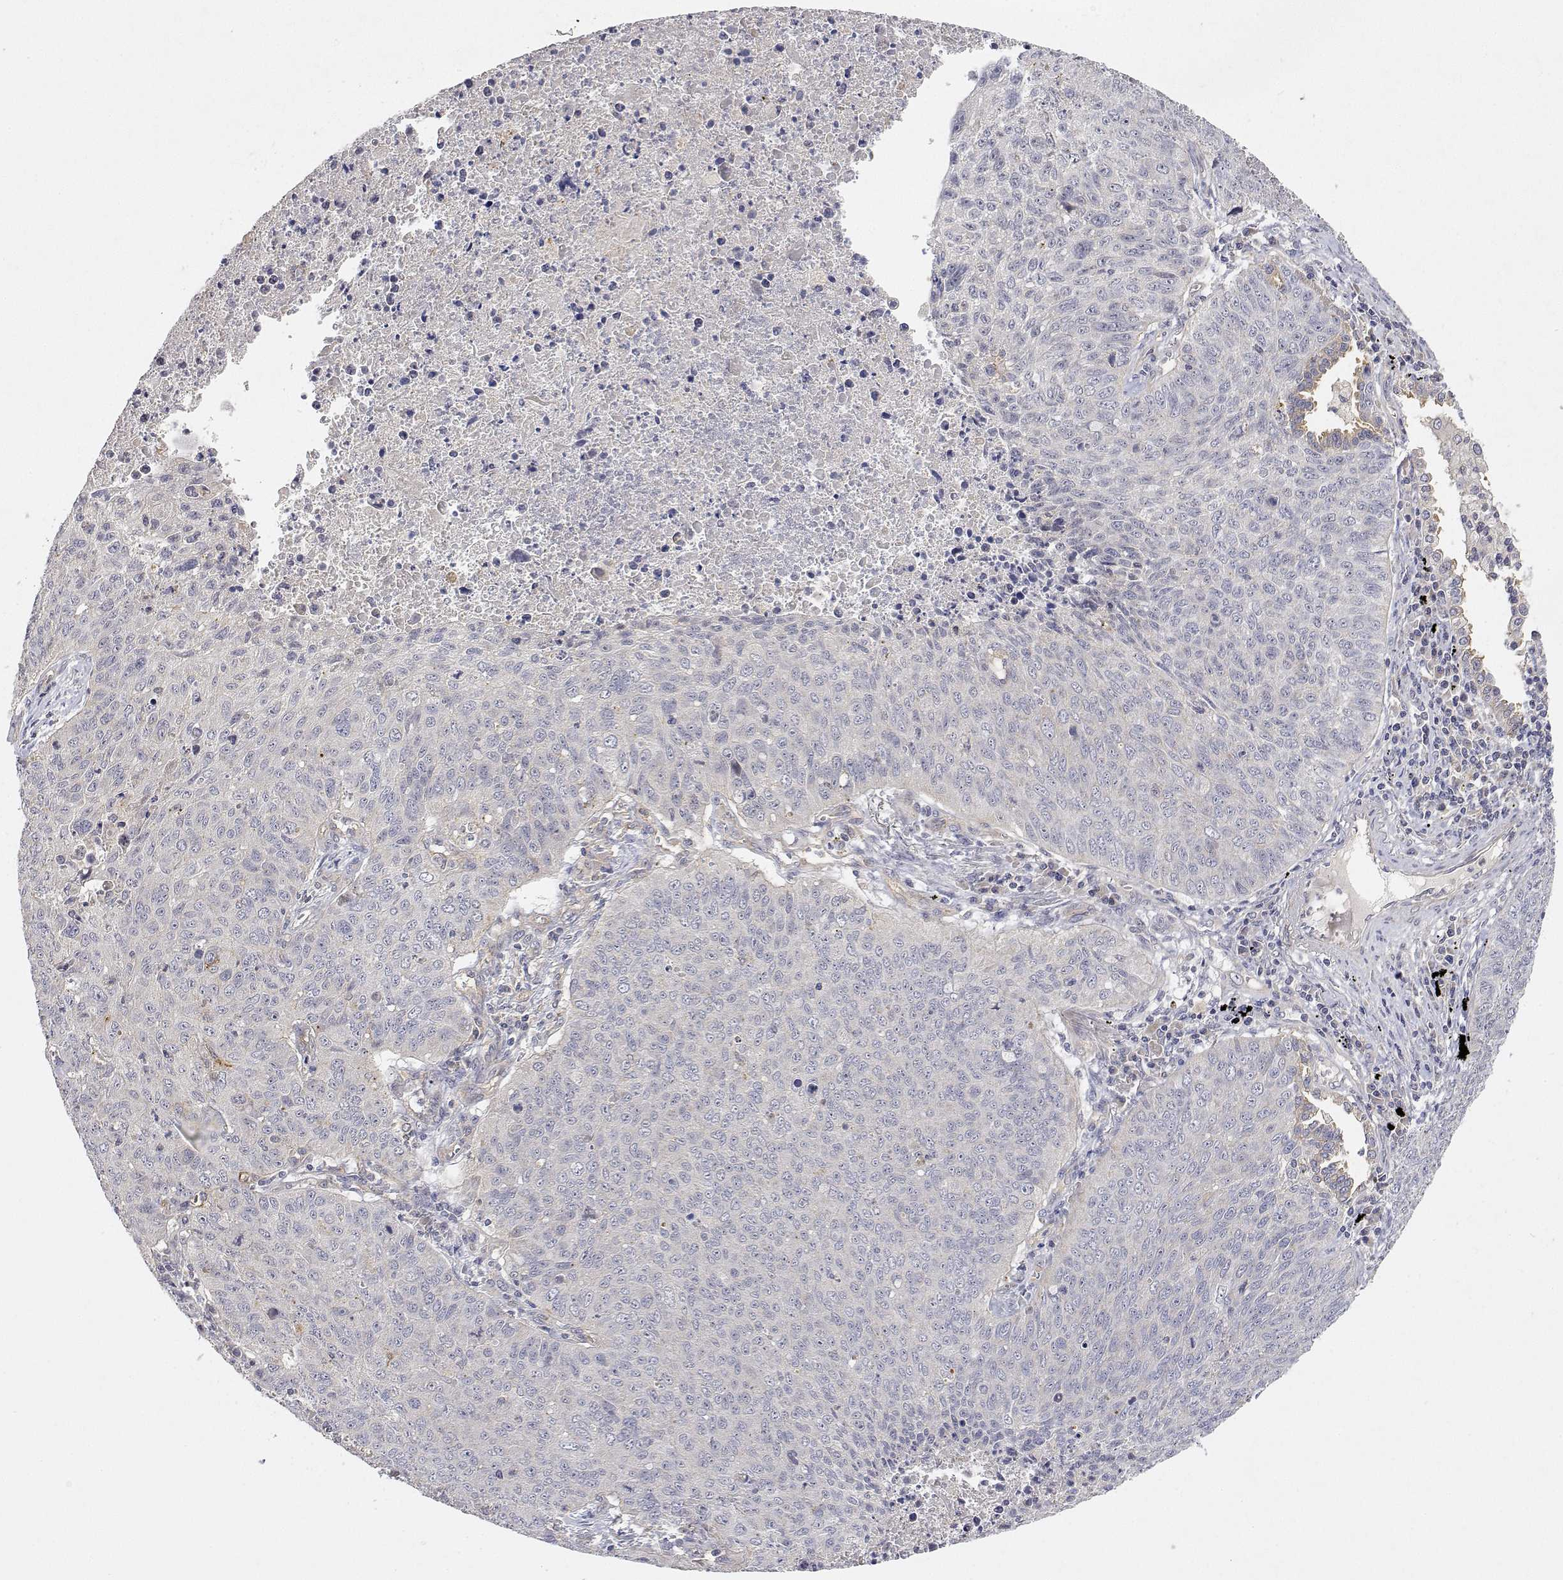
{"staining": {"intensity": "negative", "quantity": "none", "location": "none"}, "tissue": "lung cancer", "cell_type": "Tumor cells", "image_type": "cancer", "snomed": [{"axis": "morphology", "description": "Normal morphology"}, {"axis": "morphology", "description": "Aneuploidy"}, {"axis": "morphology", "description": "Squamous cell carcinoma, NOS"}, {"axis": "topography", "description": "Lymph node"}, {"axis": "topography", "description": "Lung"}], "caption": "Tumor cells are negative for brown protein staining in lung aneuploidy.", "gene": "LONRF3", "patient": {"sex": "female", "age": 76}}